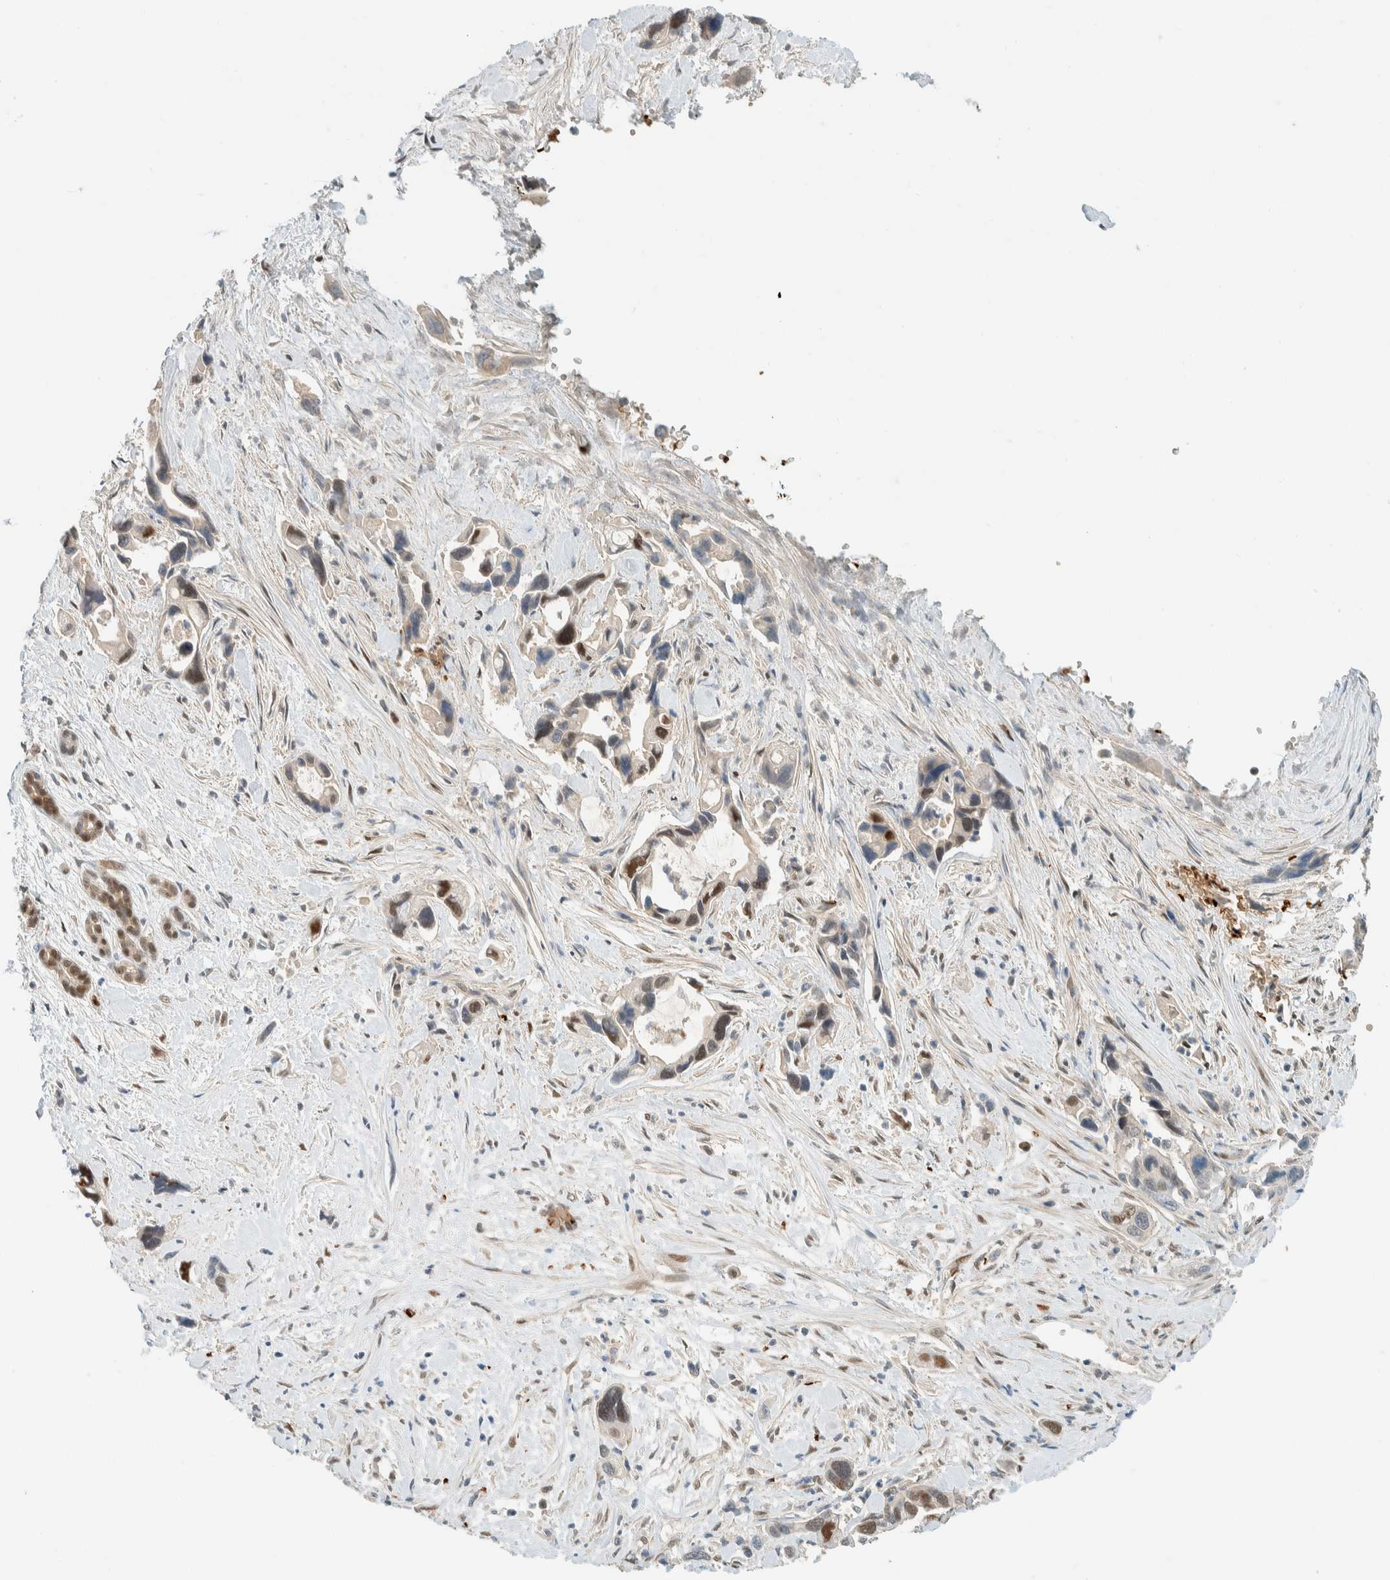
{"staining": {"intensity": "weak", "quantity": "25%-75%", "location": "nuclear"}, "tissue": "pancreatic cancer", "cell_type": "Tumor cells", "image_type": "cancer", "snomed": [{"axis": "morphology", "description": "Adenocarcinoma, NOS"}, {"axis": "topography", "description": "Pancreas"}], "caption": "The micrograph displays immunohistochemical staining of pancreatic cancer (adenocarcinoma). There is weak nuclear staining is identified in approximately 25%-75% of tumor cells. The protein is stained brown, and the nuclei are stained in blue (DAB IHC with brightfield microscopy, high magnification).", "gene": "TSTD2", "patient": {"sex": "female", "age": 70}}